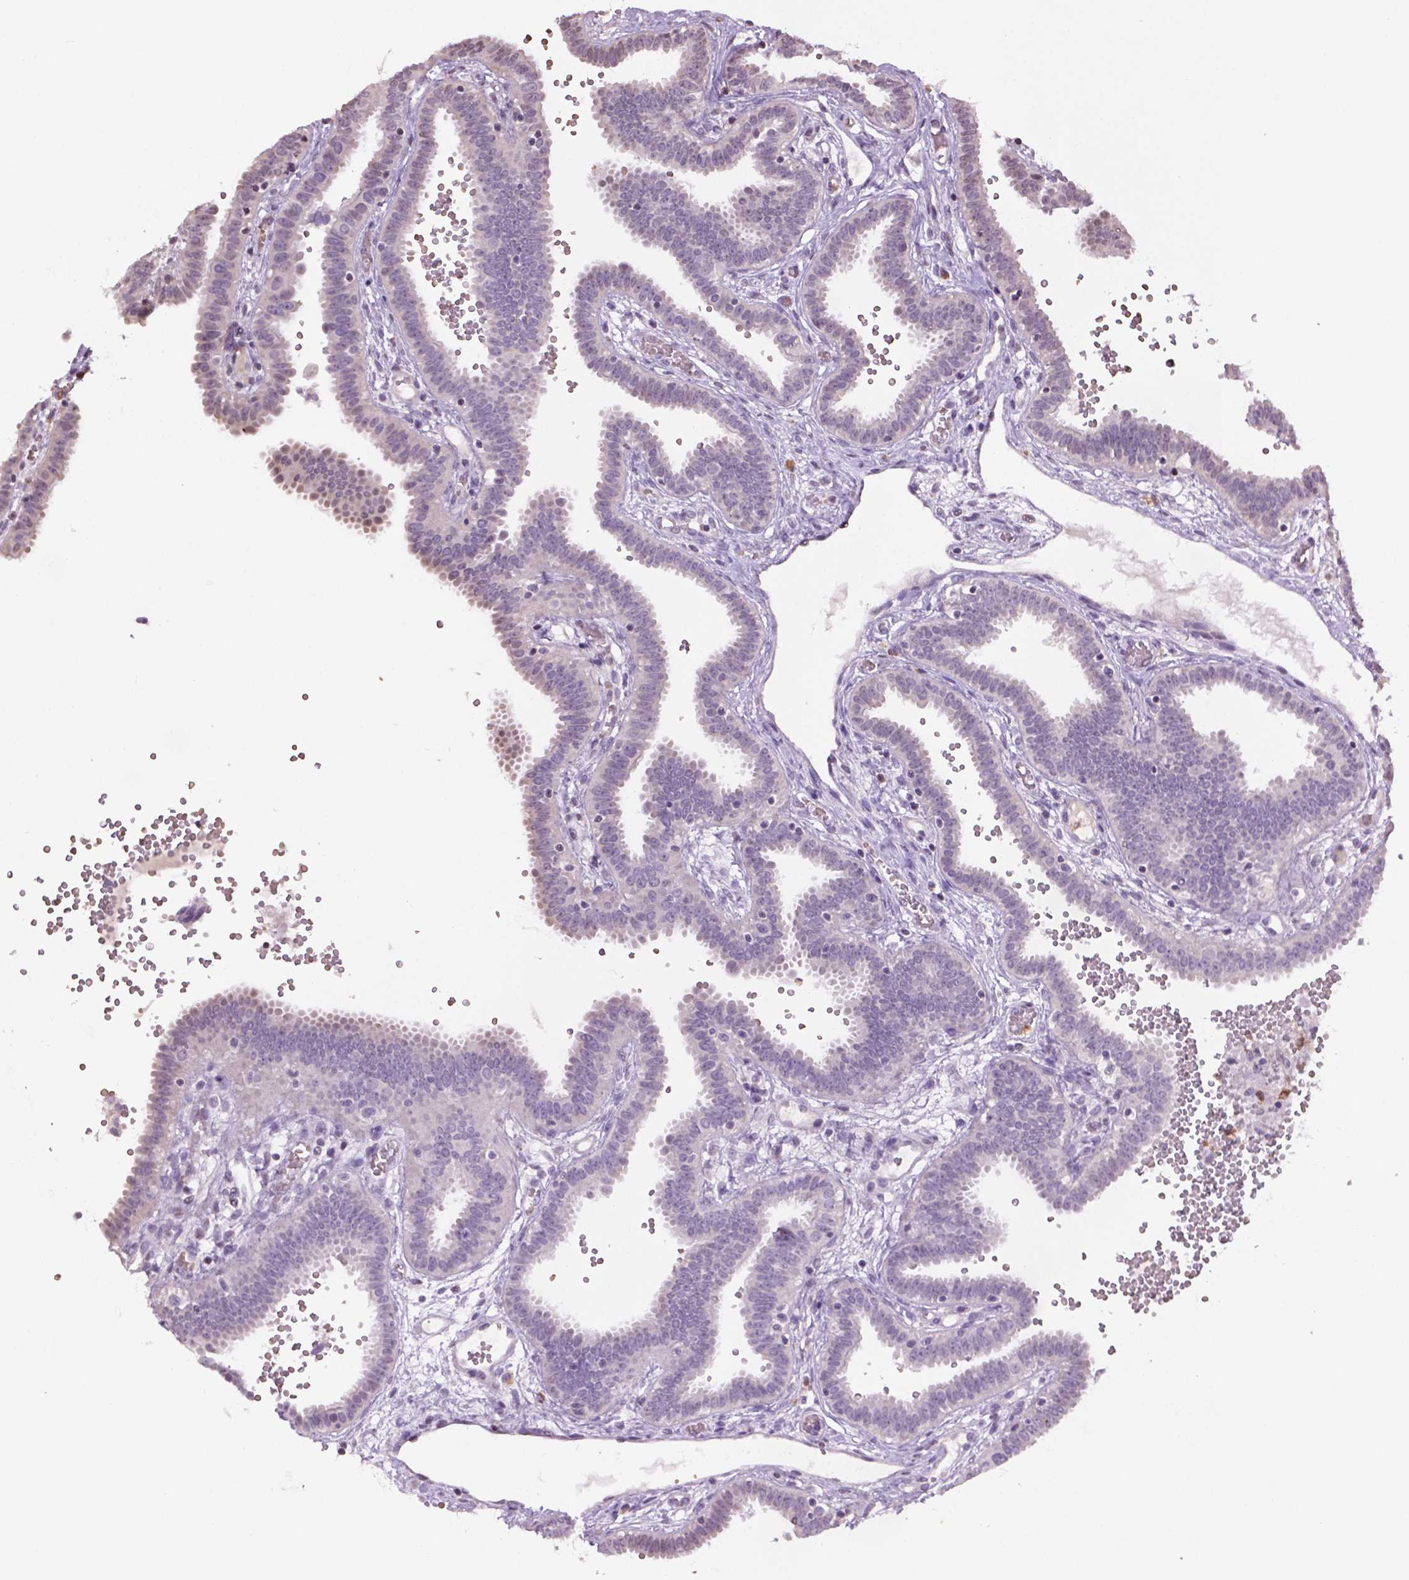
{"staining": {"intensity": "negative", "quantity": "none", "location": "none"}, "tissue": "fallopian tube", "cell_type": "Glandular cells", "image_type": "normal", "snomed": [{"axis": "morphology", "description": "Normal tissue, NOS"}, {"axis": "topography", "description": "Fallopian tube"}], "caption": "Immunohistochemistry photomicrograph of unremarkable fallopian tube: human fallopian tube stained with DAB (3,3'-diaminobenzidine) displays no significant protein positivity in glandular cells. (DAB (3,3'-diaminobenzidine) IHC, high magnification).", "gene": "NTNG2", "patient": {"sex": "female", "age": 37}}